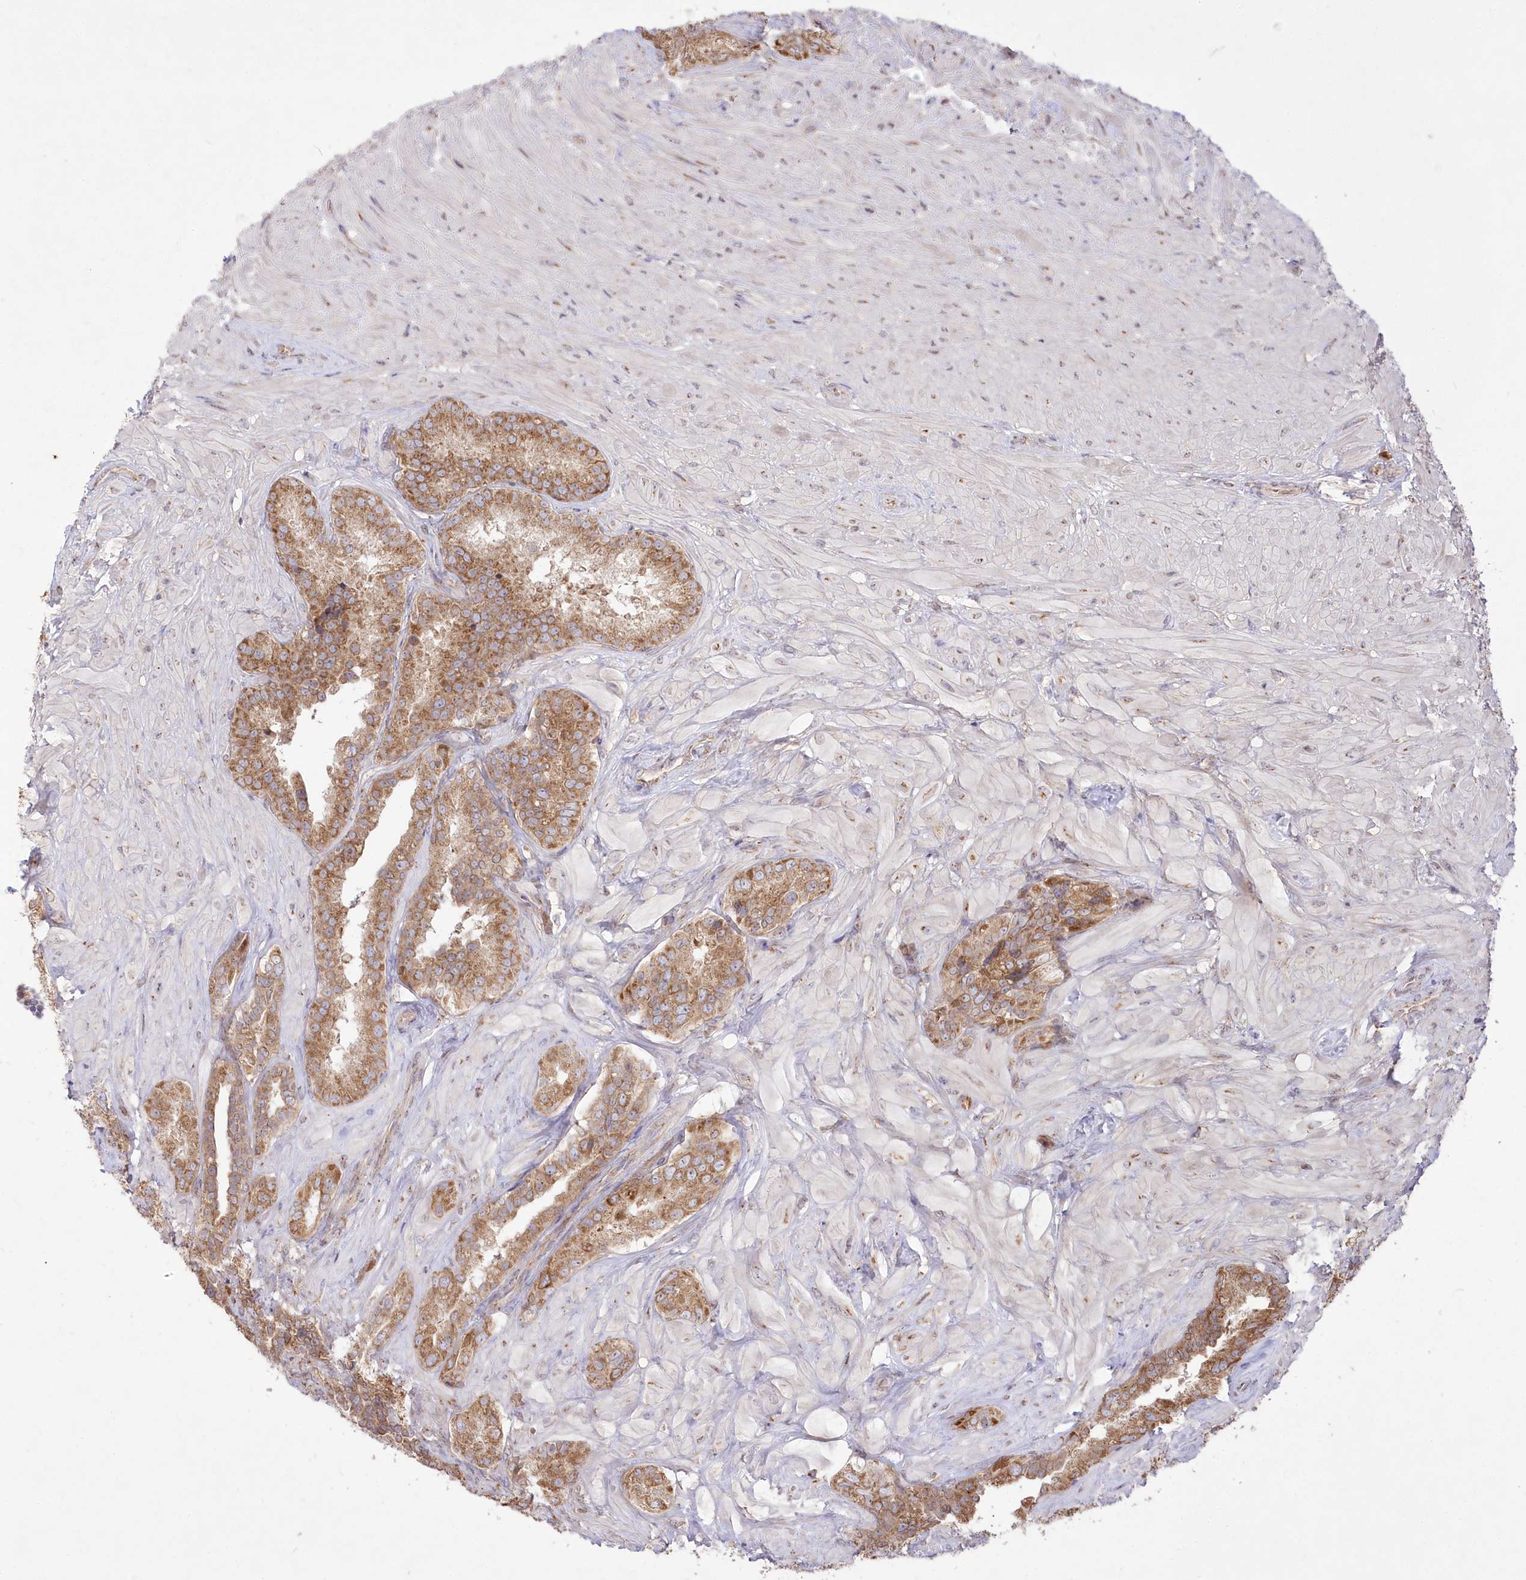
{"staining": {"intensity": "moderate", "quantity": ">75%", "location": "cytoplasmic/membranous"}, "tissue": "seminal vesicle", "cell_type": "Glandular cells", "image_type": "normal", "snomed": [{"axis": "morphology", "description": "Normal tissue, NOS"}, {"axis": "topography", "description": "Seminal veicle"}, {"axis": "topography", "description": "Peripheral nerve tissue"}], "caption": "Unremarkable seminal vesicle exhibits moderate cytoplasmic/membranous expression in approximately >75% of glandular cells The protein of interest is shown in brown color, while the nuclei are stained blue..", "gene": "STT3B", "patient": {"sex": "male", "age": 67}}